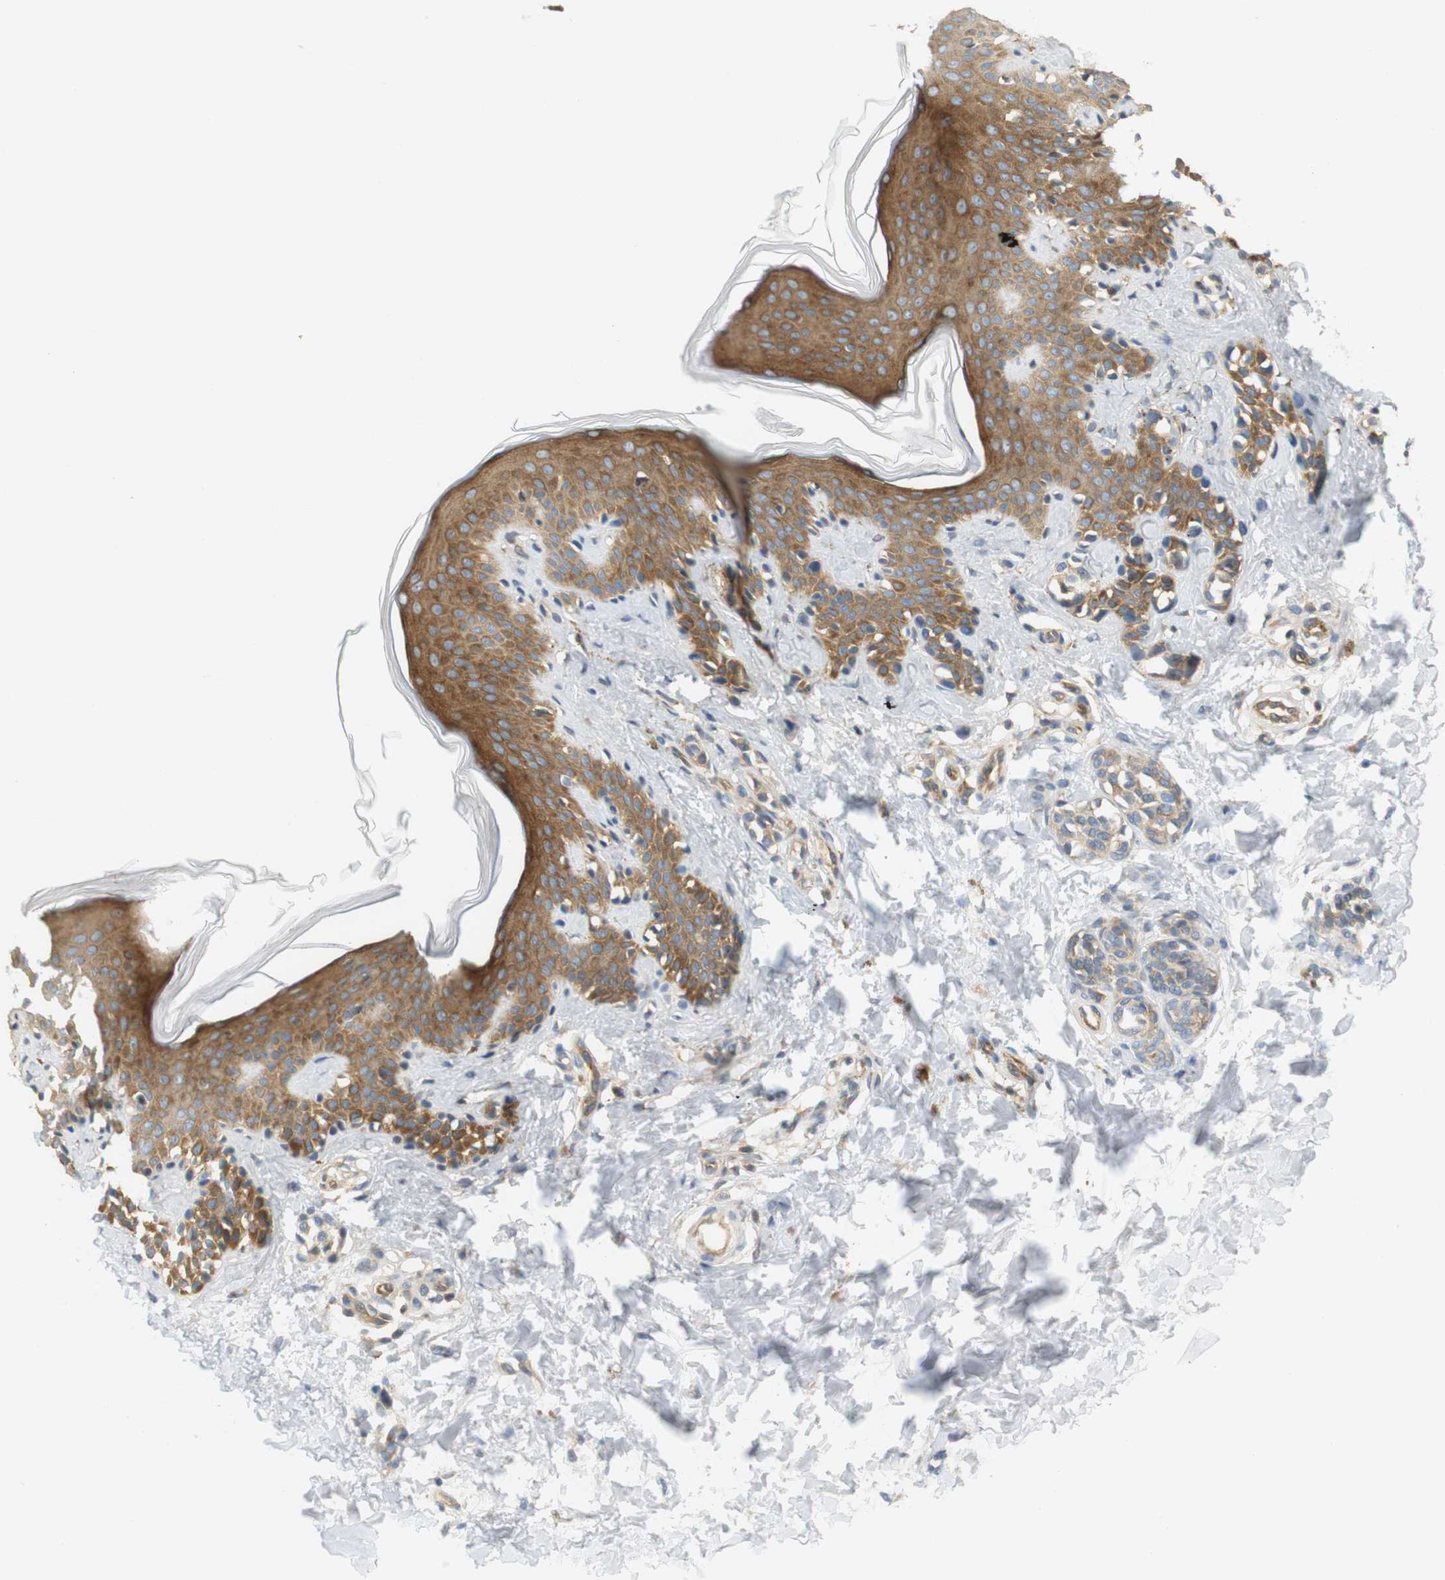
{"staining": {"intensity": "moderate", "quantity": ">75%", "location": "cytoplasmic/membranous"}, "tissue": "skin", "cell_type": "Fibroblasts", "image_type": "normal", "snomed": [{"axis": "morphology", "description": "Normal tissue, NOS"}, {"axis": "topography", "description": "Skin"}], "caption": "DAB (3,3'-diaminobenzidine) immunohistochemical staining of normal human skin displays moderate cytoplasmic/membranous protein staining in about >75% of fibroblasts.", "gene": "SH3GLB1", "patient": {"sex": "male", "age": 16}}